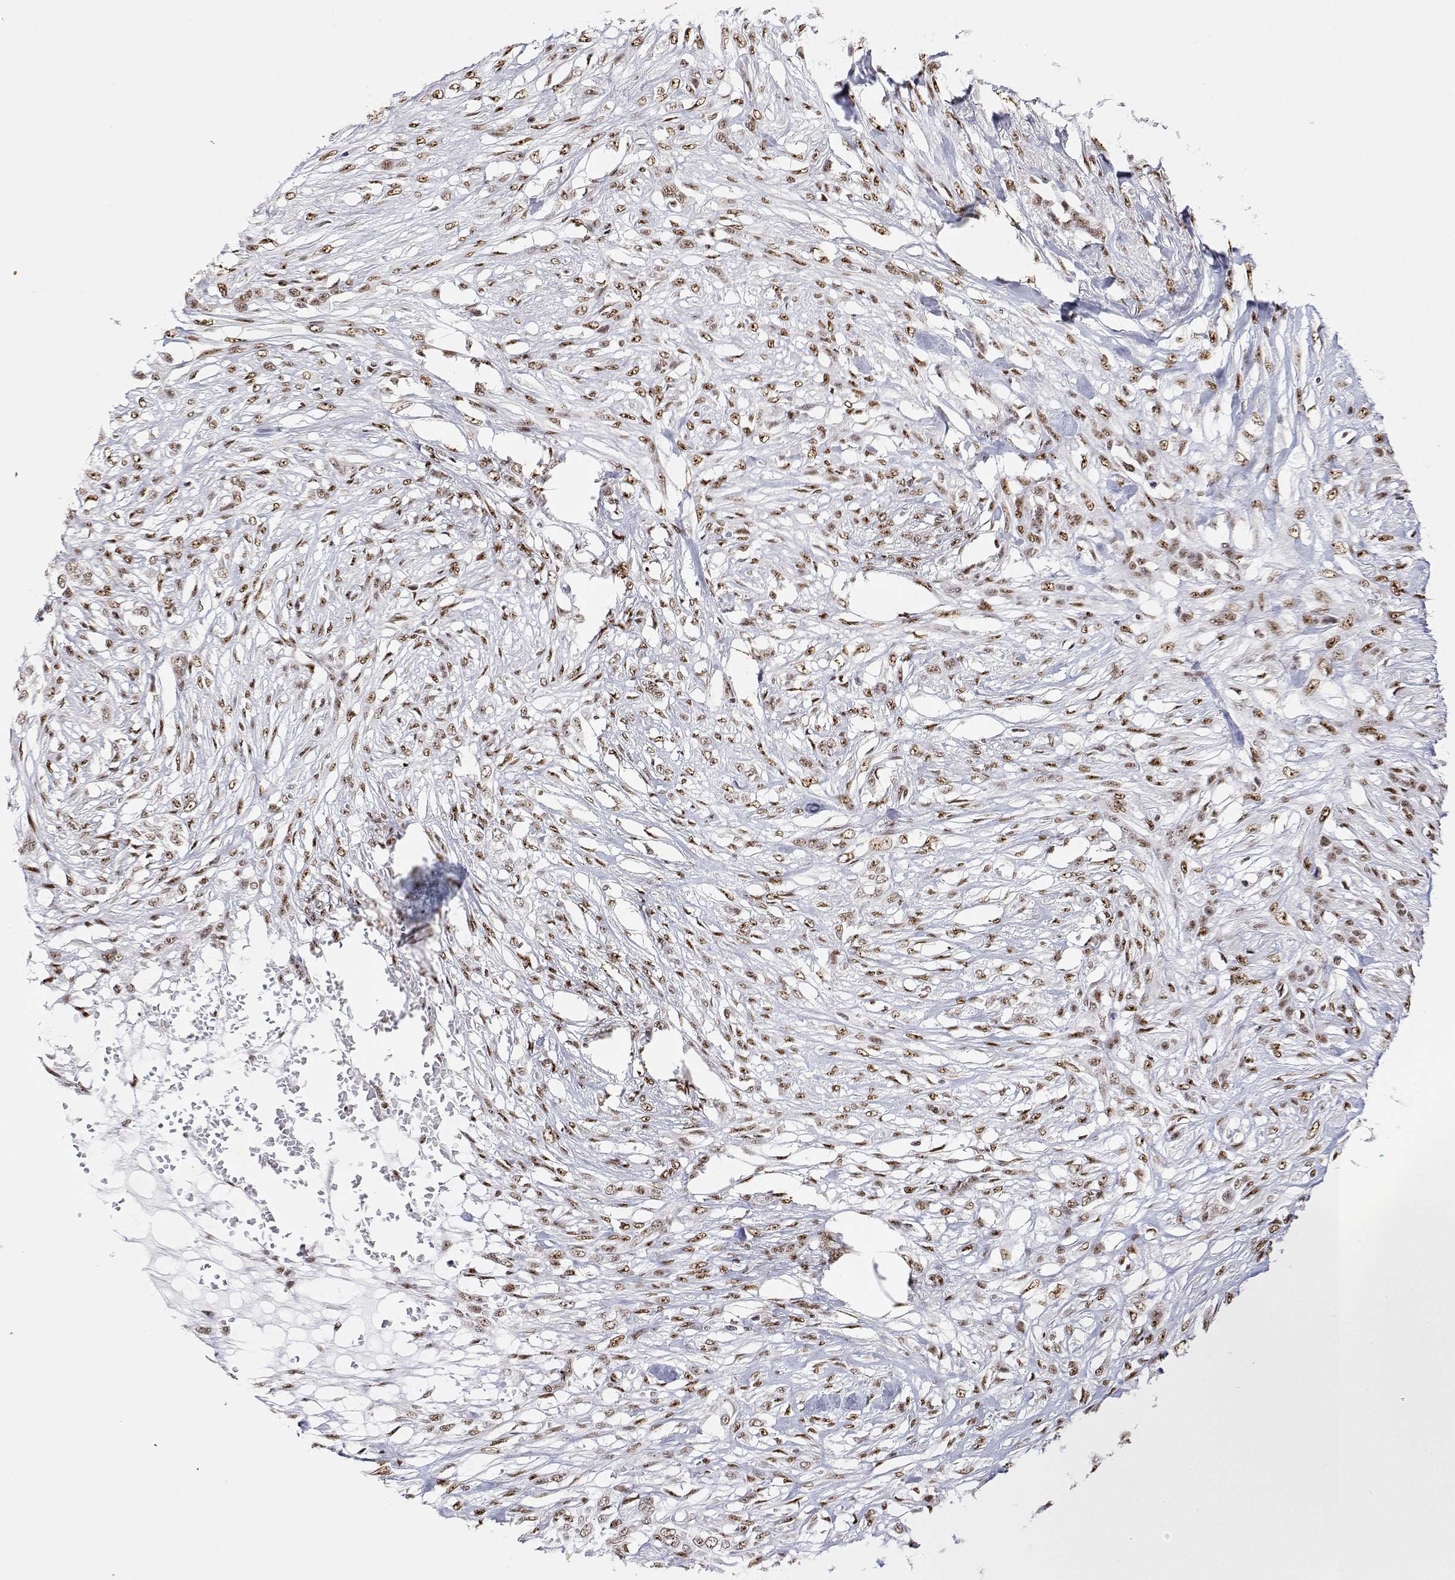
{"staining": {"intensity": "moderate", "quantity": ">75%", "location": "nuclear"}, "tissue": "skin cancer", "cell_type": "Tumor cells", "image_type": "cancer", "snomed": [{"axis": "morphology", "description": "Squamous cell carcinoma, NOS"}, {"axis": "topography", "description": "Skin"}], "caption": "A brown stain labels moderate nuclear staining of a protein in skin squamous cell carcinoma tumor cells.", "gene": "ADAR", "patient": {"sex": "female", "age": 59}}